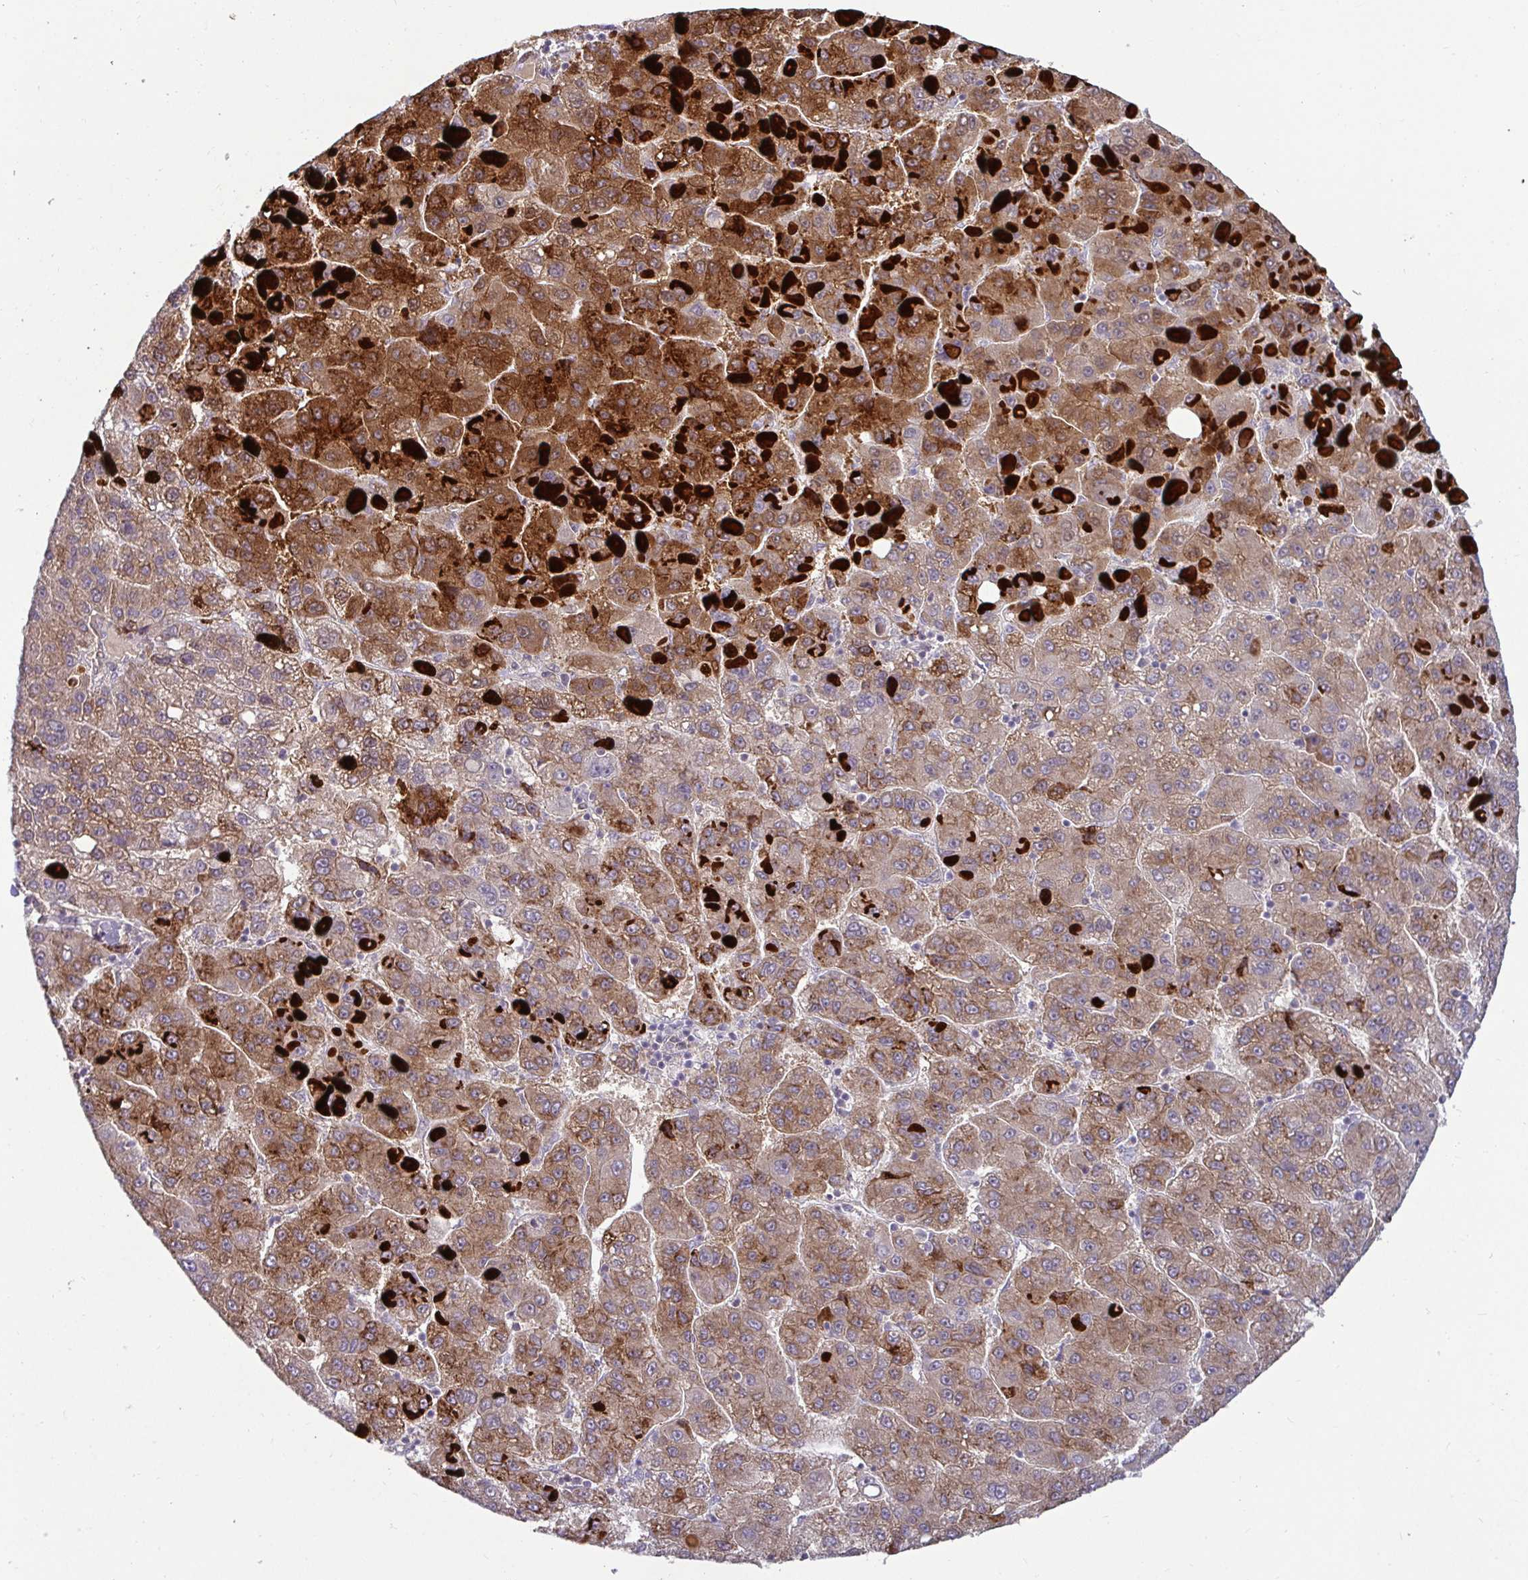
{"staining": {"intensity": "strong", "quantity": "25%-75%", "location": "cytoplasmic/membranous"}, "tissue": "liver cancer", "cell_type": "Tumor cells", "image_type": "cancer", "snomed": [{"axis": "morphology", "description": "Carcinoma, Hepatocellular, NOS"}, {"axis": "topography", "description": "Liver"}], "caption": "Protein expression analysis of liver cancer (hepatocellular carcinoma) reveals strong cytoplasmic/membranous expression in about 25%-75% of tumor cells. Using DAB (3,3'-diaminobenzidine) (brown) and hematoxylin (blue) stains, captured at high magnification using brightfield microscopy.", "gene": "GSTM1", "patient": {"sex": "female", "age": 82}}